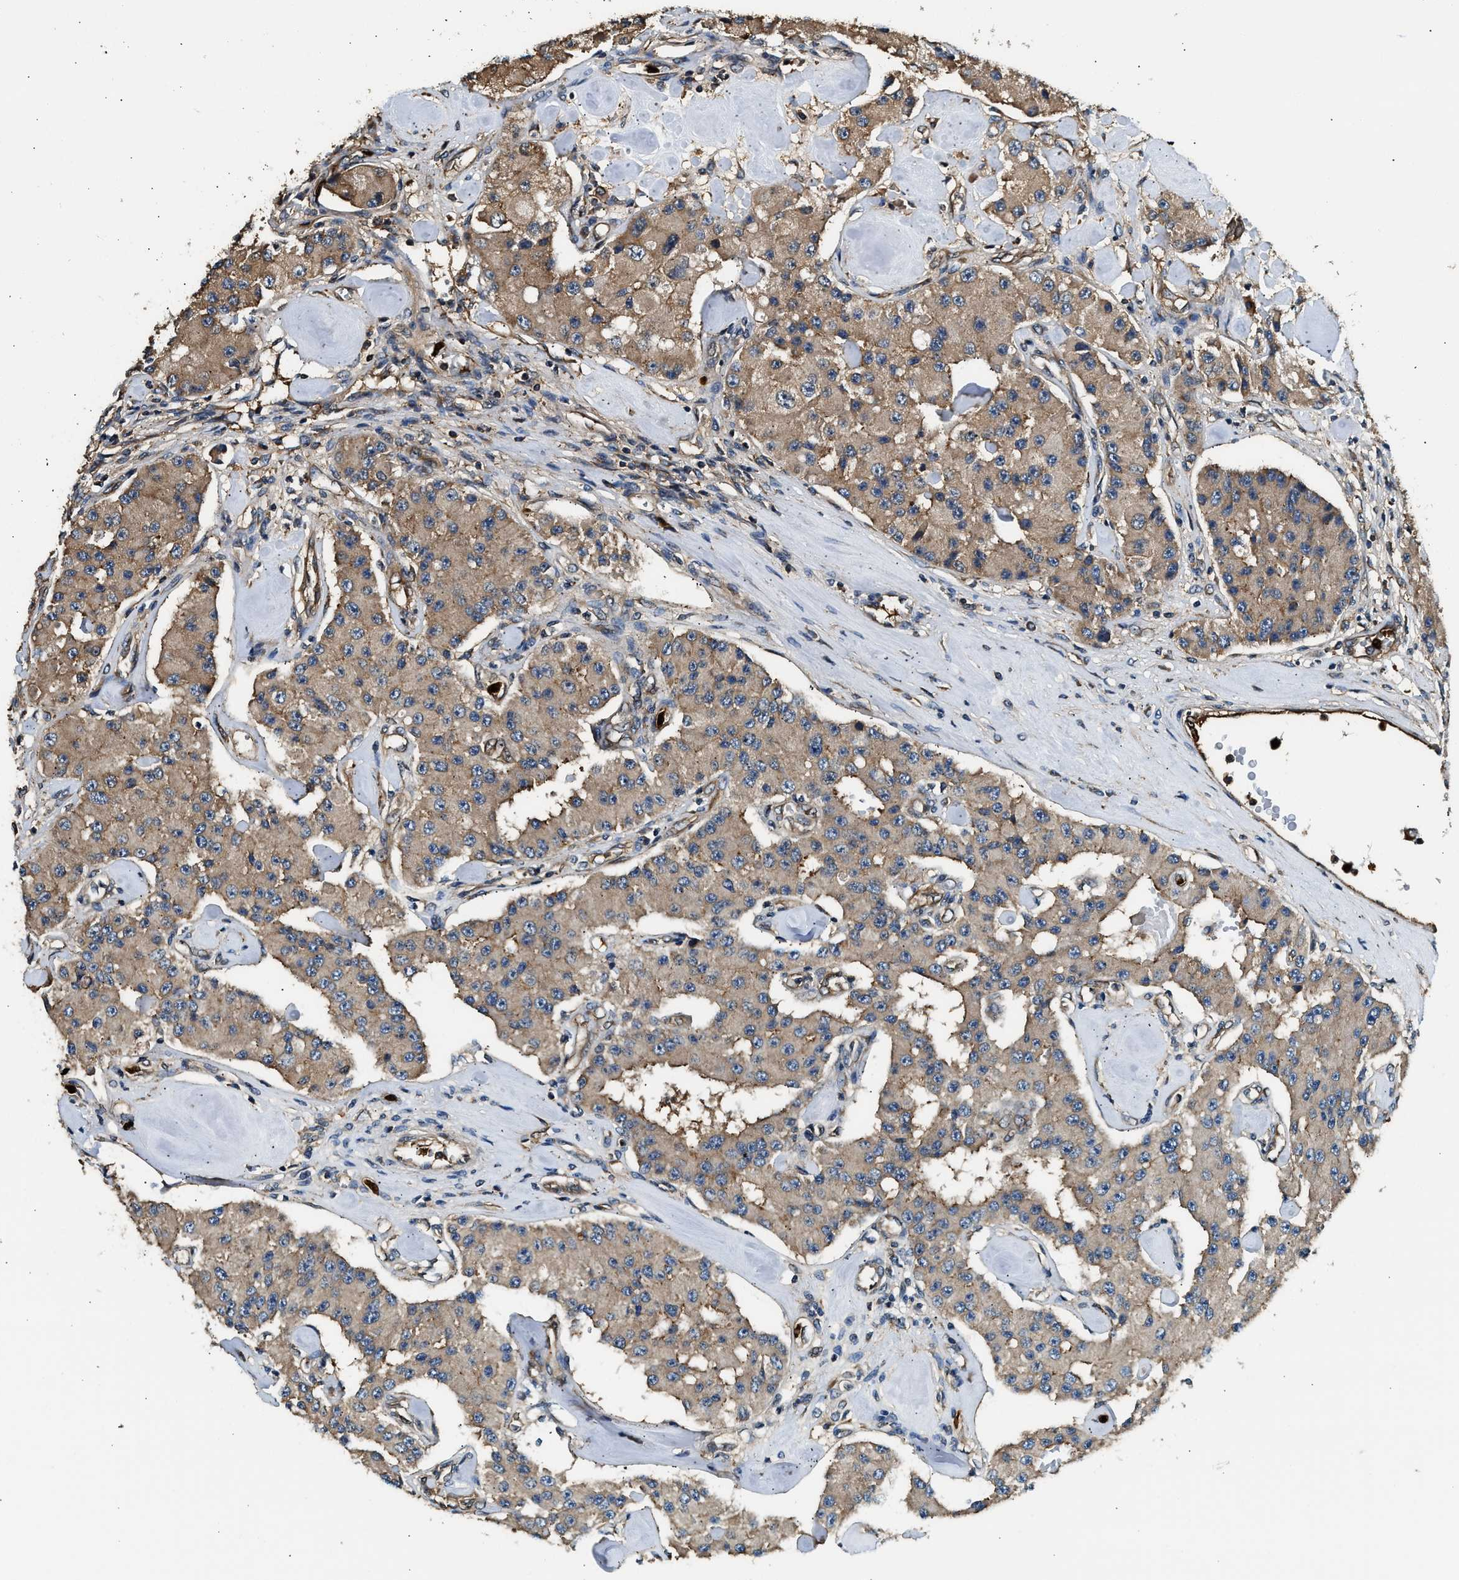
{"staining": {"intensity": "moderate", "quantity": "25%-75%", "location": "cytoplasmic/membranous"}, "tissue": "carcinoid", "cell_type": "Tumor cells", "image_type": "cancer", "snomed": [{"axis": "morphology", "description": "Carcinoid, malignant, NOS"}, {"axis": "topography", "description": "Pancreas"}], "caption": "Human carcinoid (malignant) stained with a protein marker reveals moderate staining in tumor cells.", "gene": "ANXA3", "patient": {"sex": "male", "age": 41}}